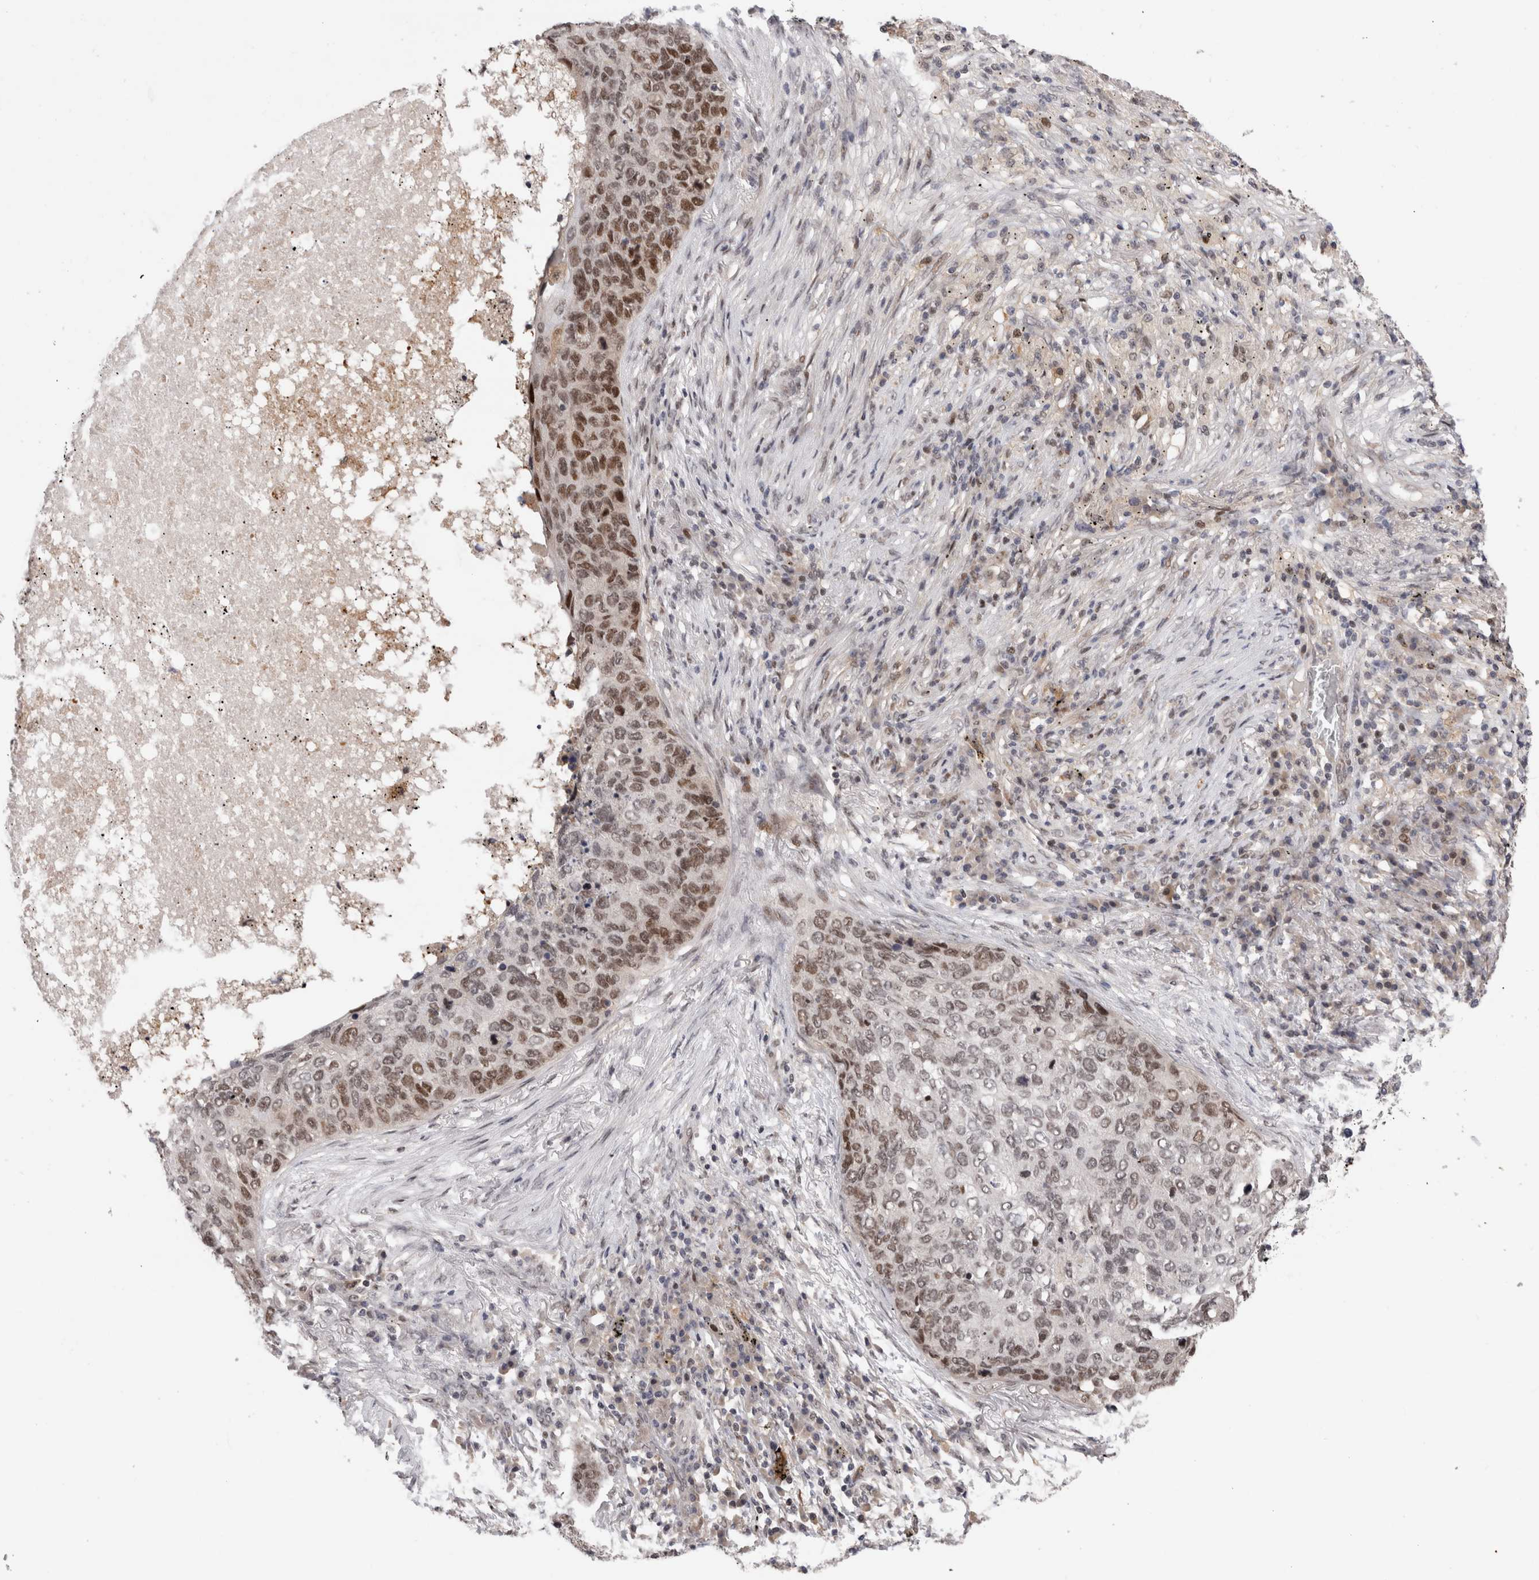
{"staining": {"intensity": "moderate", "quantity": "25%-75%", "location": "nuclear"}, "tissue": "lung cancer", "cell_type": "Tumor cells", "image_type": "cancer", "snomed": [{"axis": "morphology", "description": "Squamous cell carcinoma, NOS"}, {"axis": "topography", "description": "Lung"}], "caption": "This histopathology image exhibits lung cancer stained with IHC to label a protein in brown. The nuclear of tumor cells show moderate positivity for the protein. Nuclei are counter-stained blue.", "gene": "ZNF521", "patient": {"sex": "female", "age": 63}}